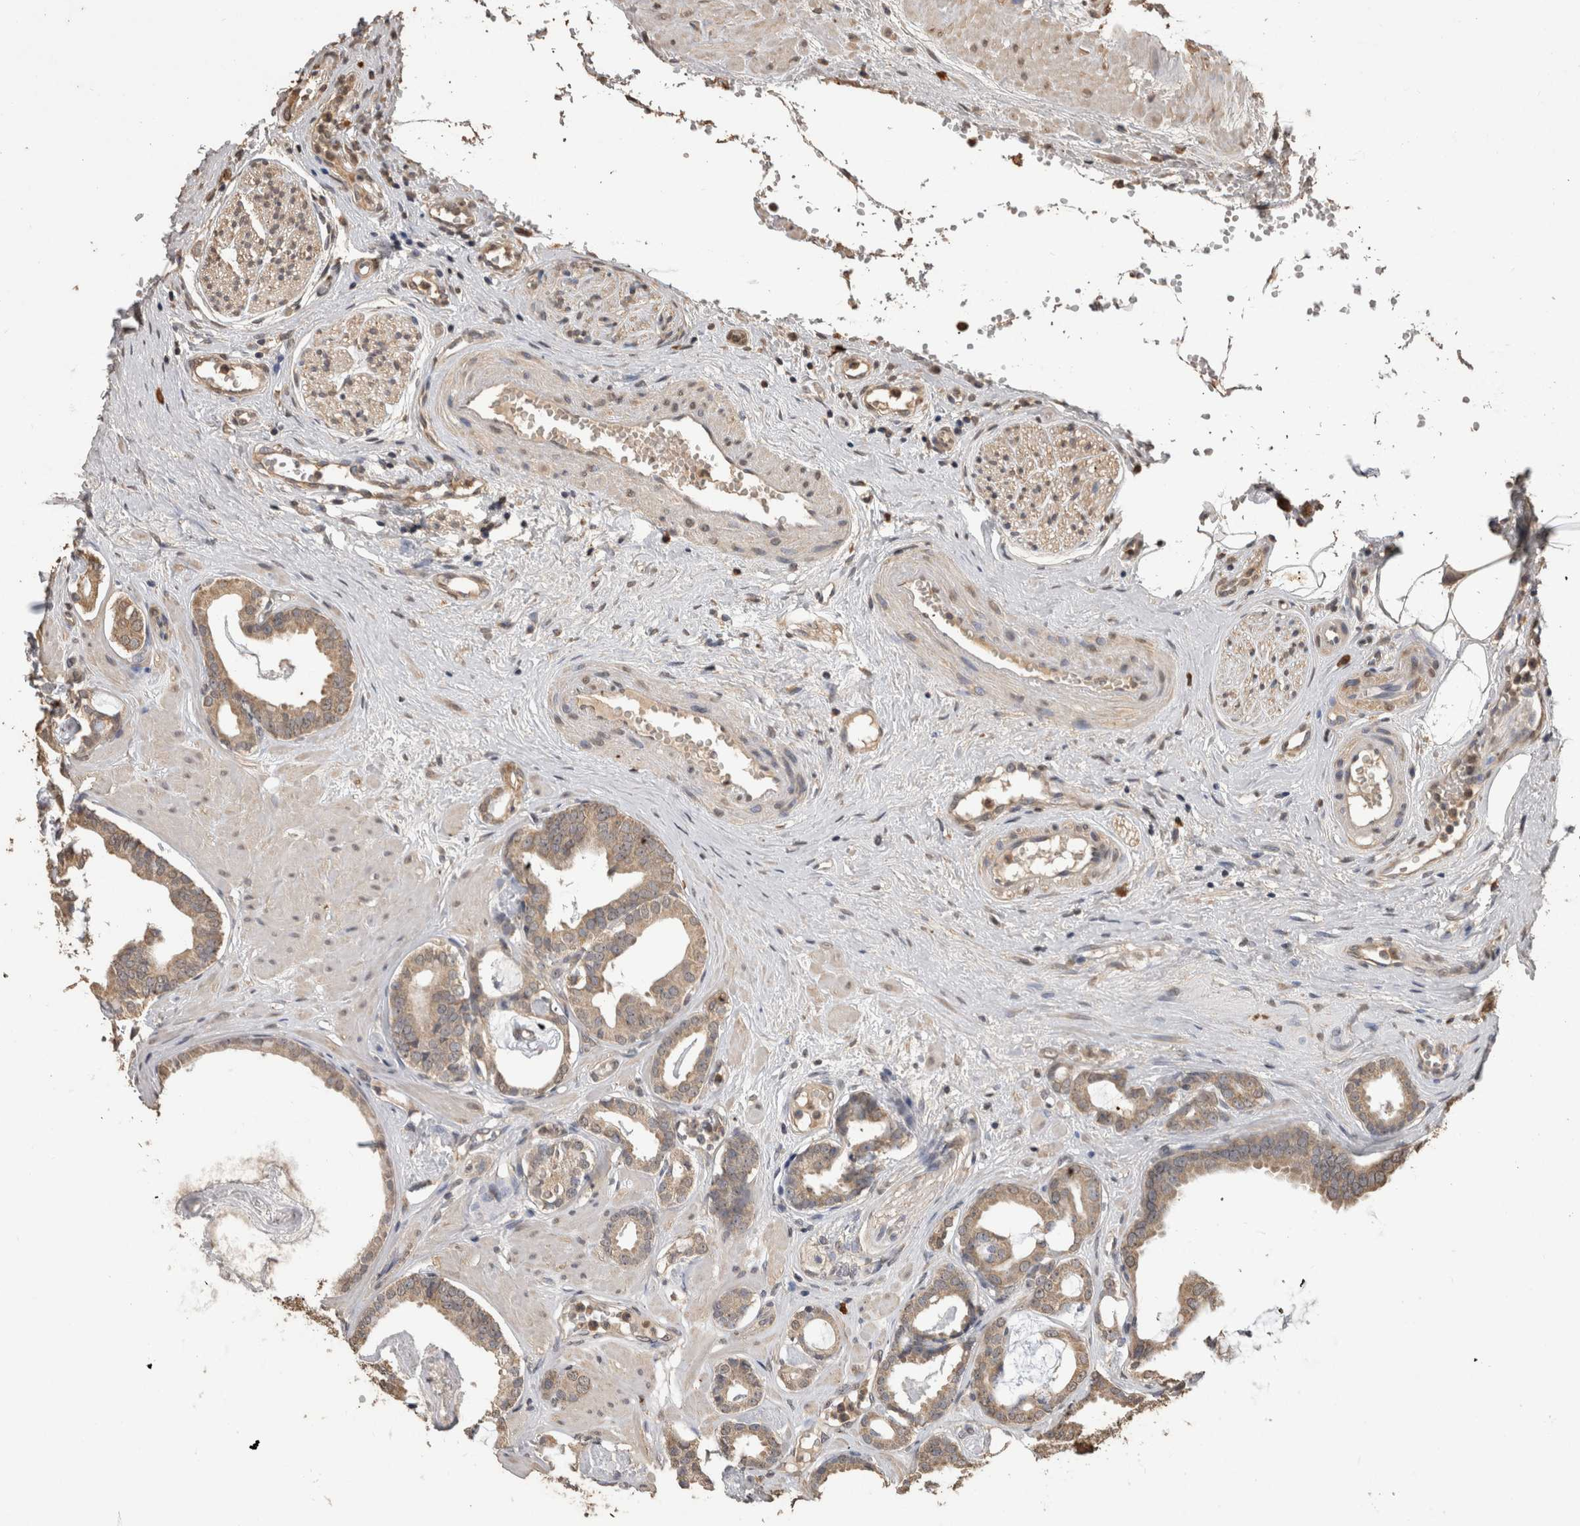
{"staining": {"intensity": "moderate", "quantity": ">75%", "location": "cytoplasmic/membranous"}, "tissue": "prostate cancer", "cell_type": "Tumor cells", "image_type": "cancer", "snomed": [{"axis": "morphology", "description": "Adenocarcinoma, Low grade"}, {"axis": "topography", "description": "Prostate"}], "caption": "Protein staining displays moderate cytoplasmic/membranous expression in about >75% of tumor cells in adenocarcinoma (low-grade) (prostate).", "gene": "SOCS5", "patient": {"sex": "male", "age": 53}}